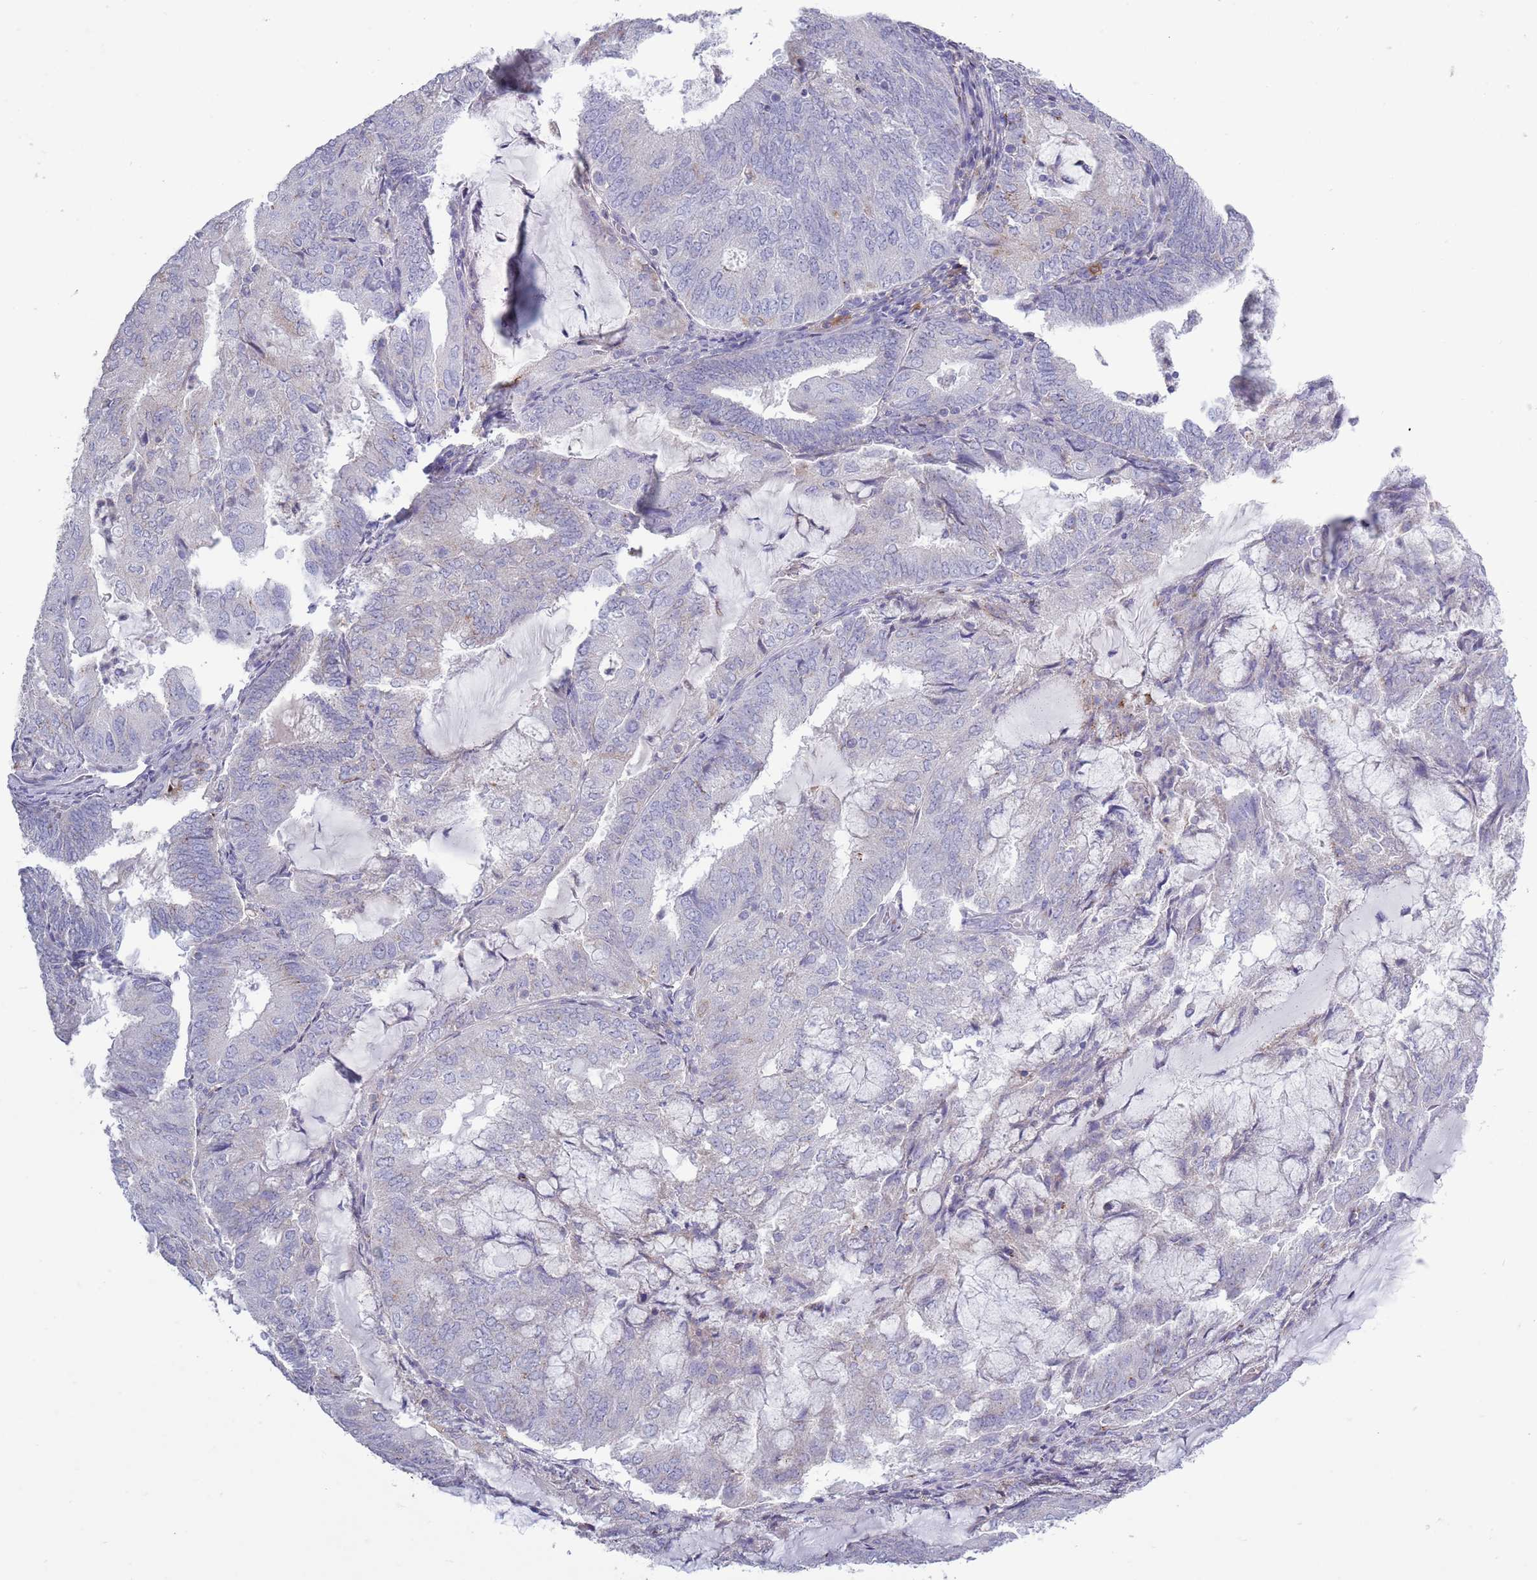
{"staining": {"intensity": "negative", "quantity": "none", "location": "none"}, "tissue": "endometrial cancer", "cell_type": "Tumor cells", "image_type": "cancer", "snomed": [{"axis": "morphology", "description": "Adenocarcinoma, NOS"}, {"axis": "topography", "description": "Endometrium"}], "caption": "Protein analysis of endometrial adenocarcinoma reveals no significant positivity in tumor cells. (DAB (3,3'-diaminobenzidine) IHC with hematoxylin counter stain).", "gene": "ACSBG1", "patient": {"sex": "female", "age": 81}}